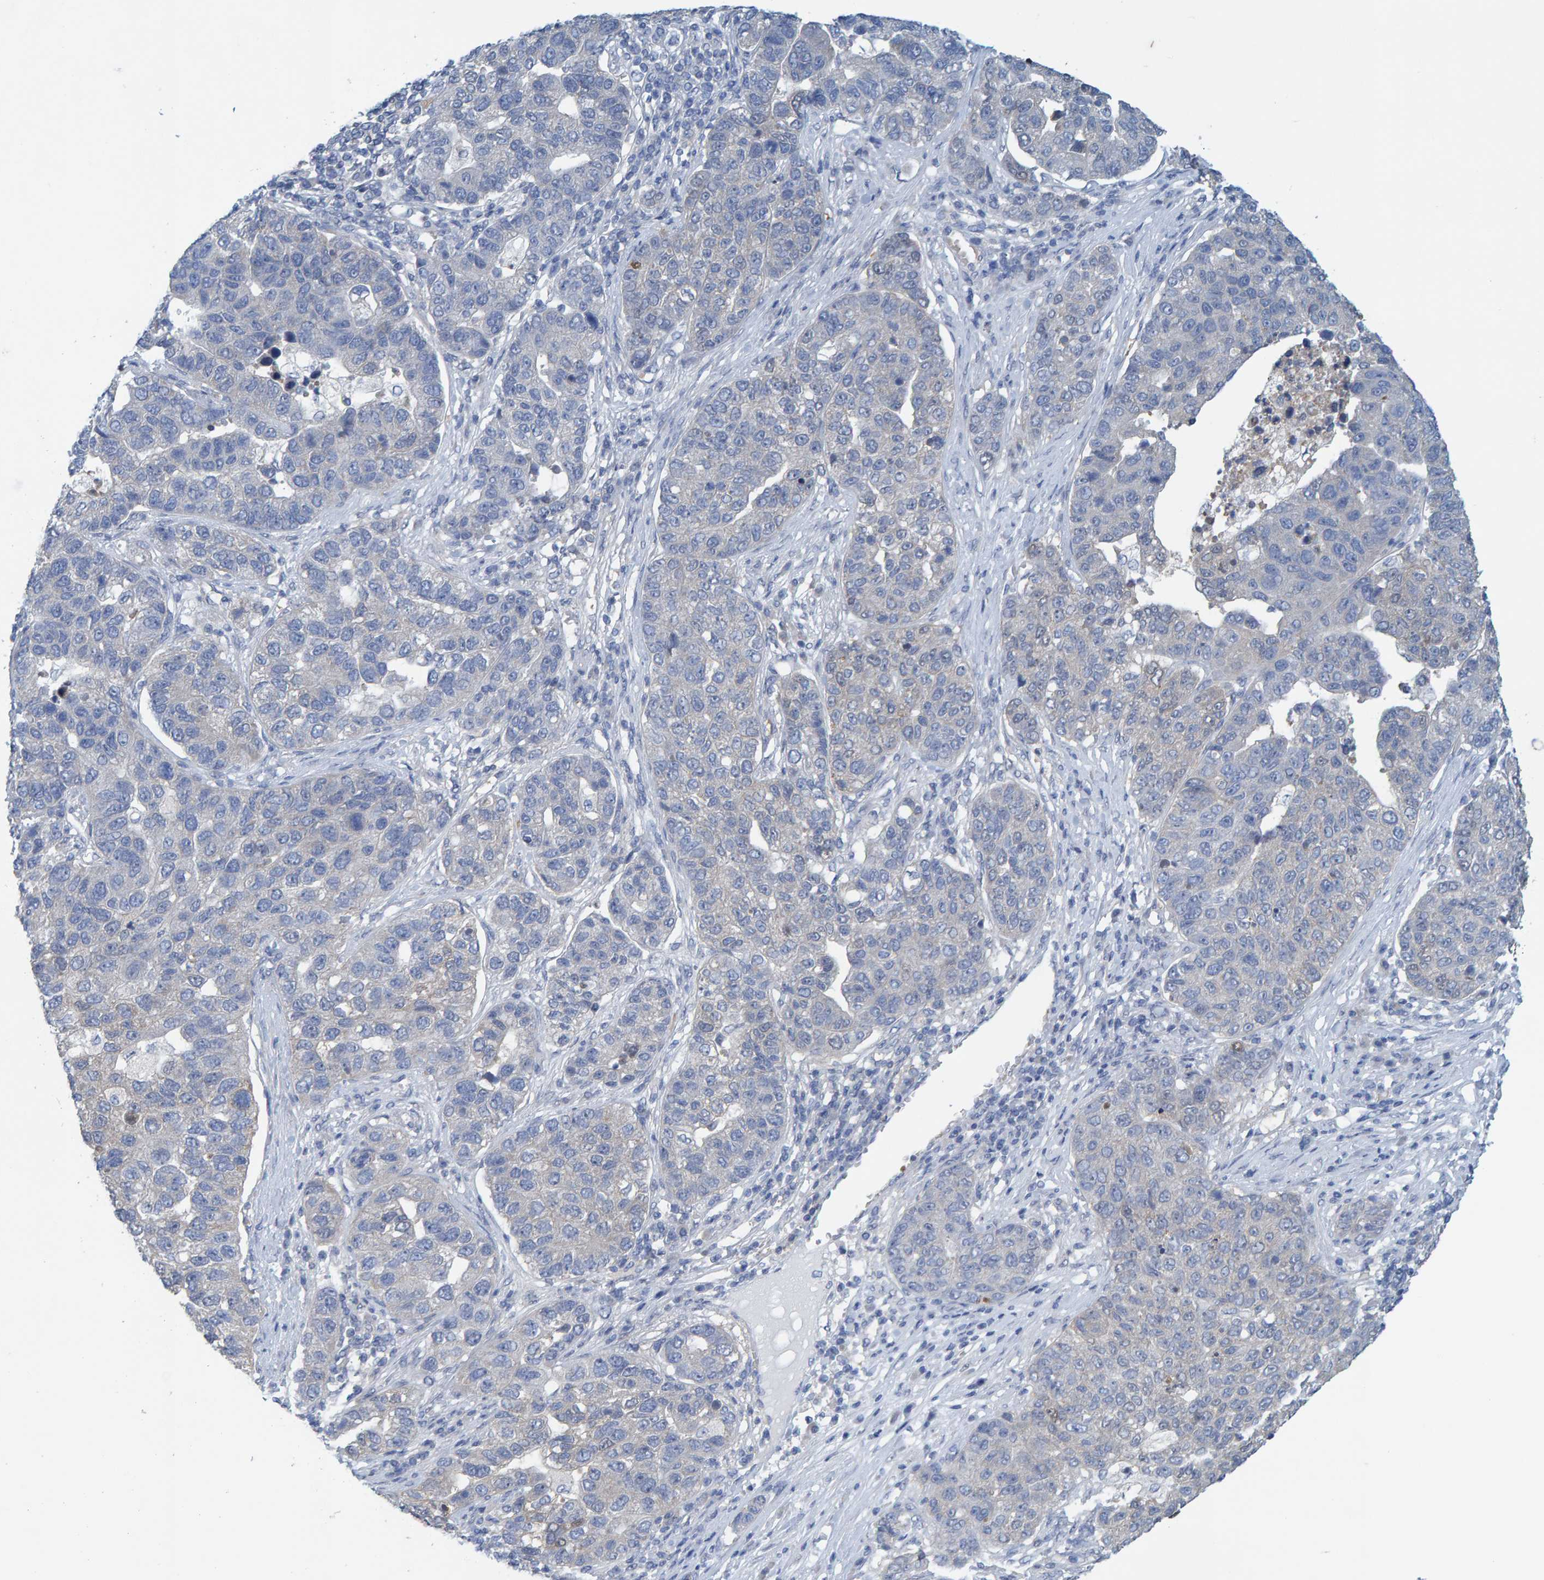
{"staining": {"intensity": "negative", "quantity": "none", "location": "none"}, "tissue": "pancreatic cancer", "cell_type": "Tumor cells", "image_type": "cancer", "snomed": [{"axis": "morphology", "description": "Adenocarcinoma, NOS"}, {"axis": "topography", "description": "Pancreas"}], "caption": "High power microscopy image of an immunohistochemistry micrograph of pancreatic cancer, revealing no significant staining in tumor cells.", "gene": "ALAD", "patient": {"sex": "female", "age": 61}}